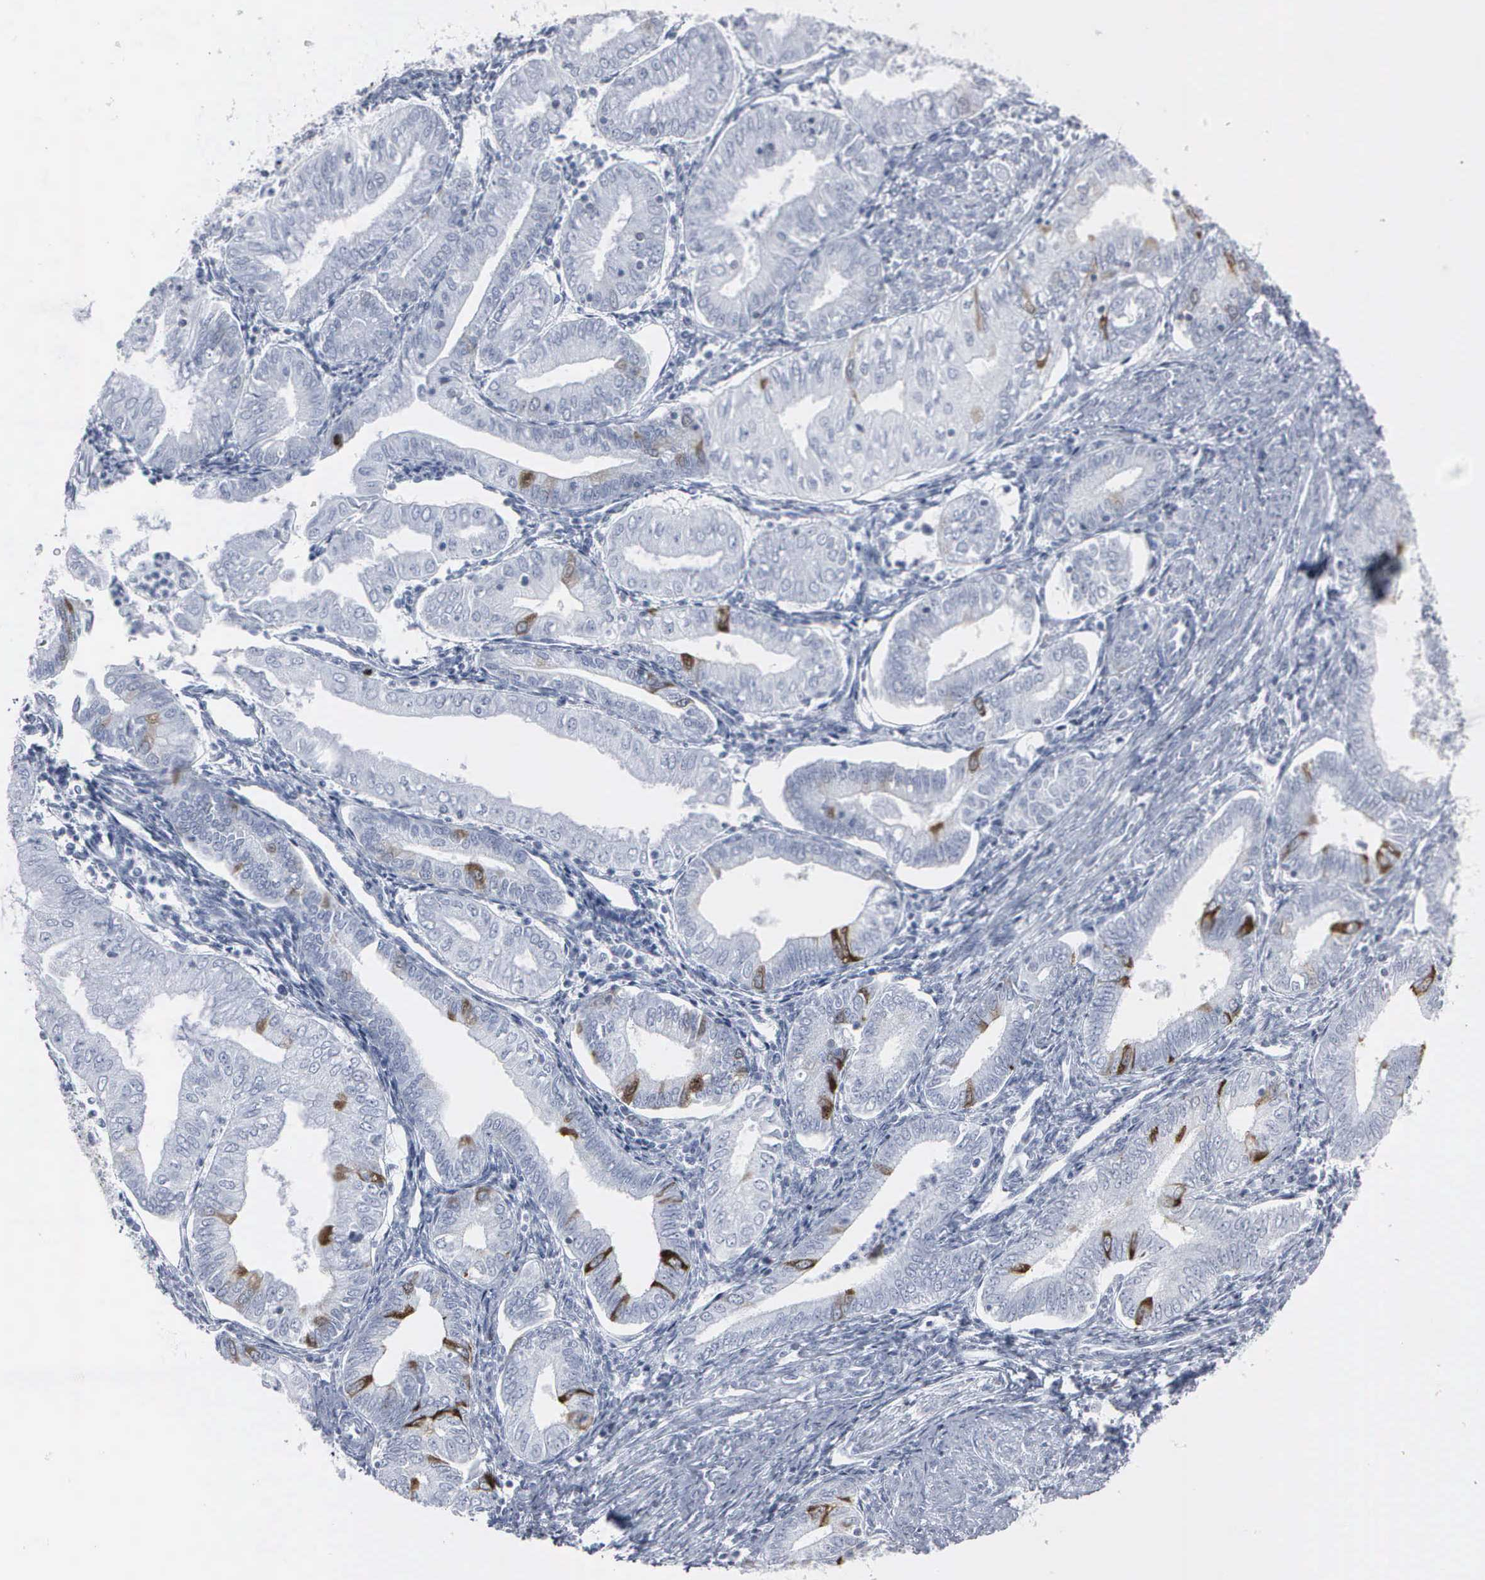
{"staining": {"intensity": "moderate", "quantity": "<25%", "location": "cytoplasmic/membranous"}, "tissue": "endometrial cancer", "cell_type": "Tumor cells", "image_type": "cancer", "snomed": [{"axis": "morphology", "description": "Adenocarcinoma, NOS"}, {"axis": "topography", "description": "Endometrium"}], "caption": "DAB immunohistochemical staining of human endometrial cancer (adenocarcinoma) exhibits moderate cytoplasmic/membranous protein staining in approximately <25% of tumor cells.", "gene": "CCNB1", "patient": {"sex": "female", "age": 55}}